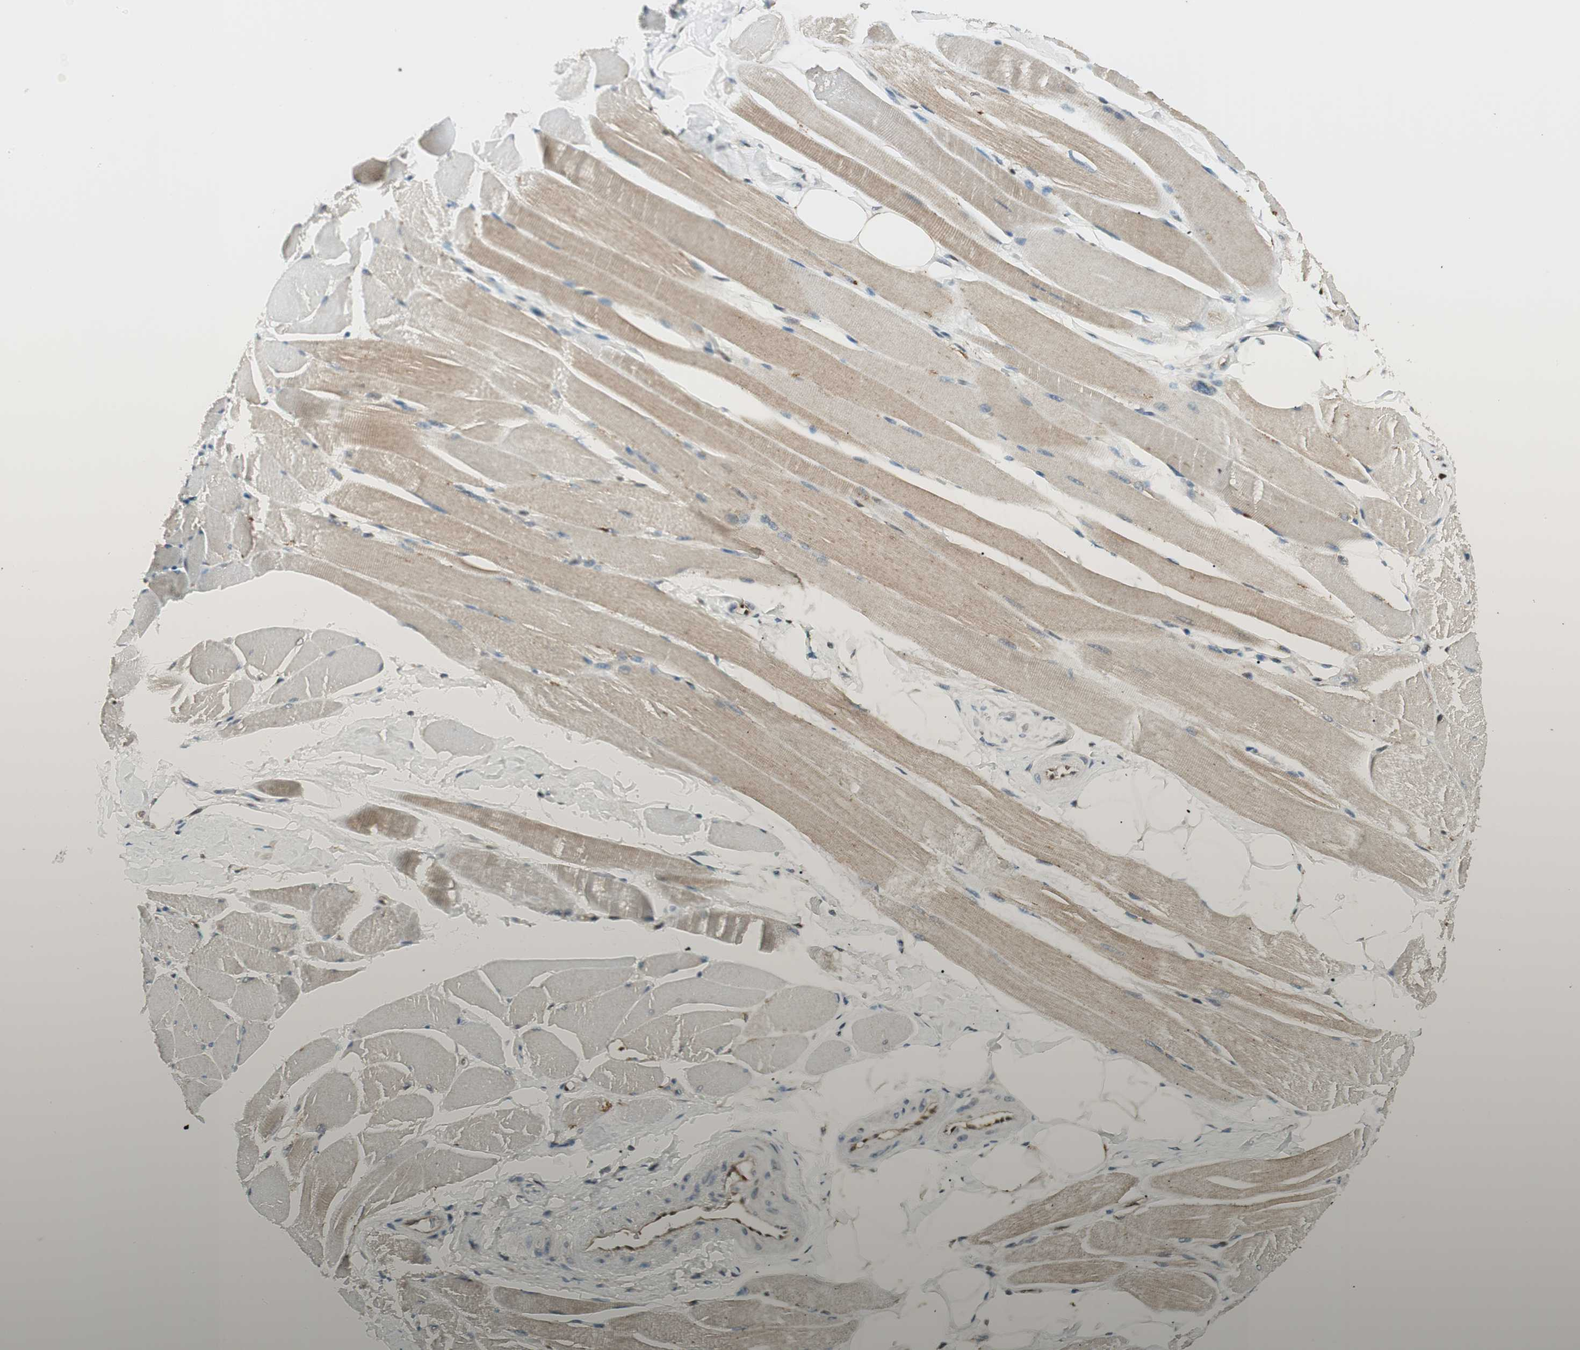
{"staining": {"intensity": "weak", "quantity": "25%-75%", "location": "cytoplasmic/membranous"}, "tissue": "skeletal muscle", "cell_type": "Myocytes", "image_type": "normal", "snomed": [{"axis": "morphology", "description": "Normal tissue, NOS"}, {"axis": "topography", "description": "Skeletal muscle"}, {"axis": "topography", "description": "Peripheral nerve tissue"}], "caption": "Immunohistochemical staining of unremarkable human skeletal muscle shows 25%-75% levels of weak cytoplasmic/membranous protein positivity in about 25%-75% of myocytes.", "gene": "LTA4H", "patient": {"sex": "female", "age": 84}}